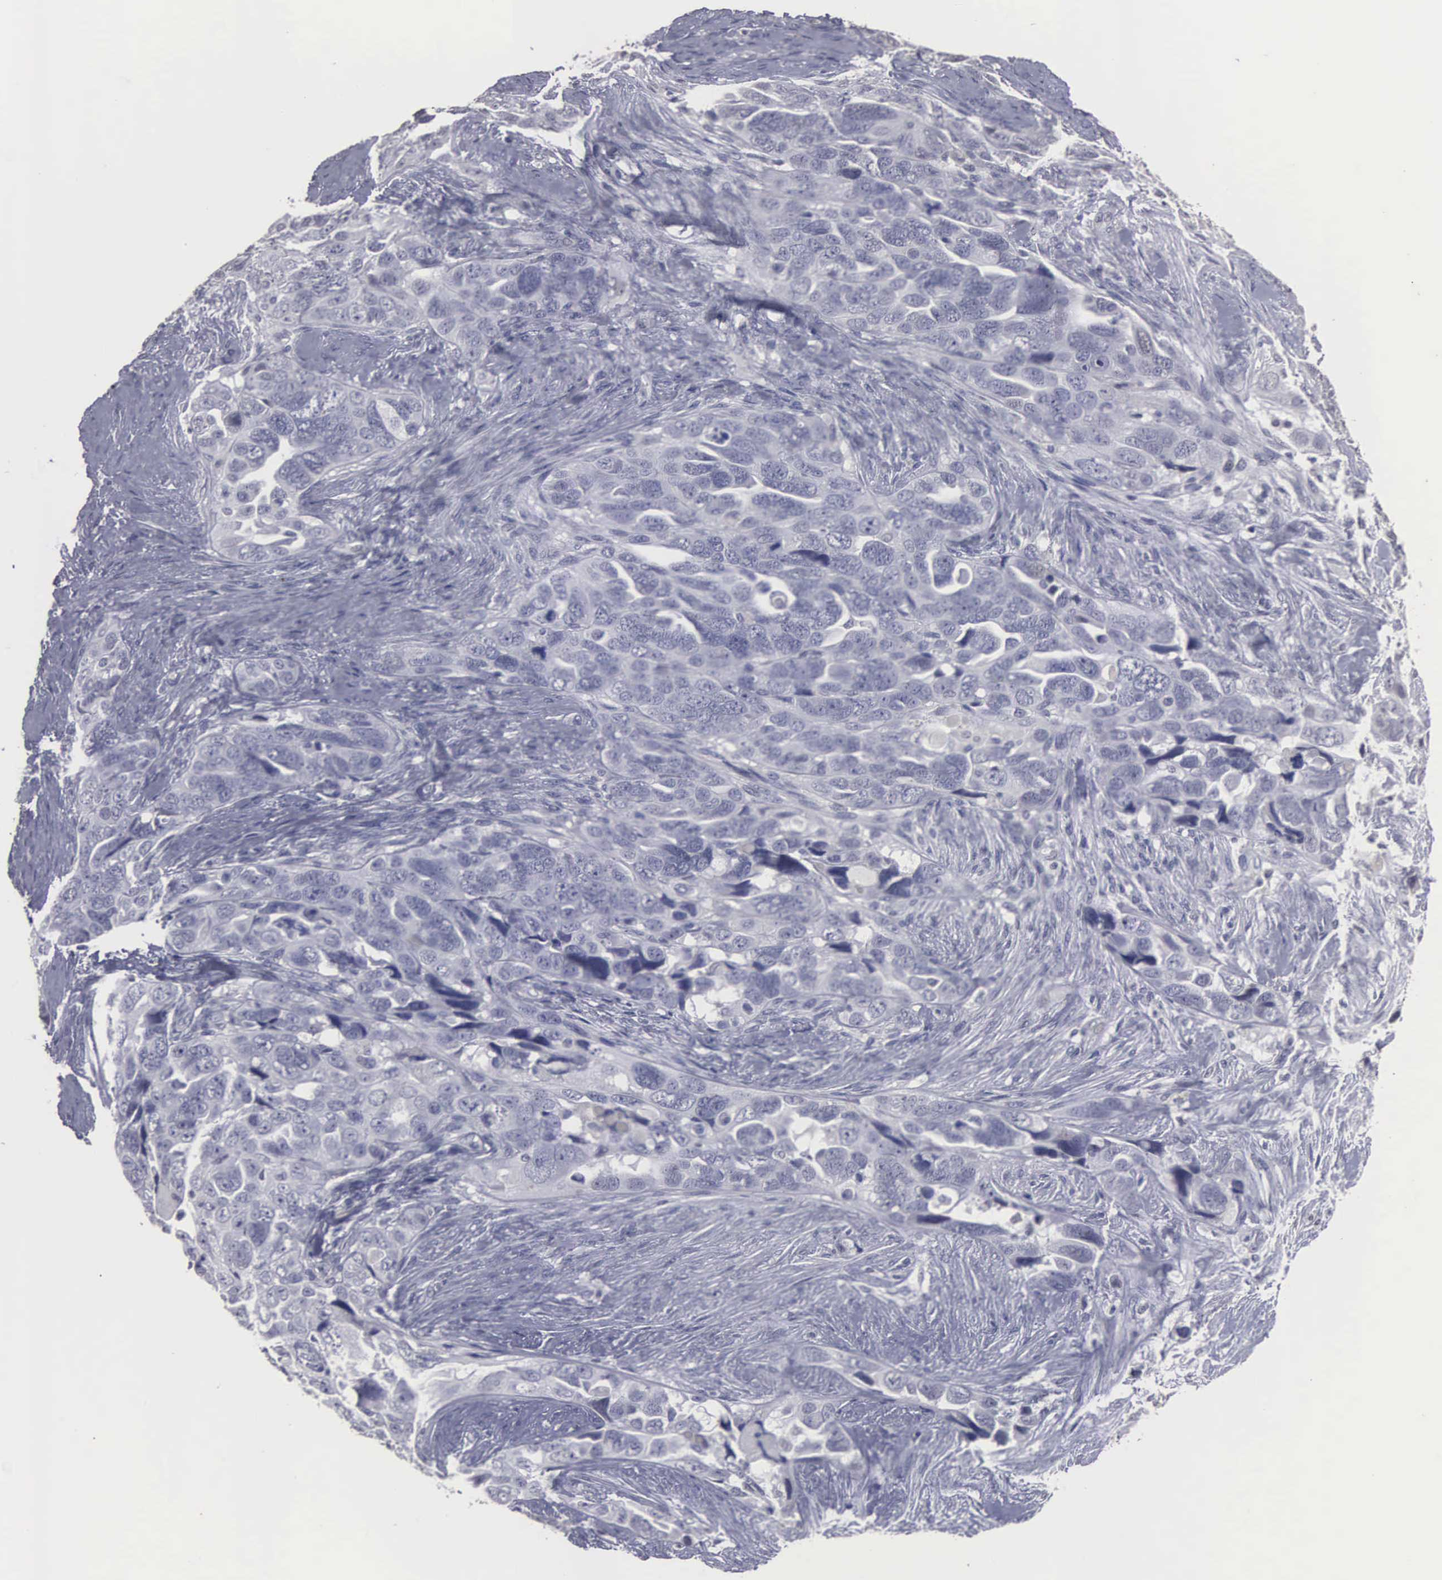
{"staining": {"intensity": "negative", "quantity": "none", "location": "none"}, "tissue": "ovarian cancer", "cell_type": "Tumor cells", "image_type": "cancer", "snomed": [{"axis": "morphology", "description": "Cystadenocarcinoma, serous, NOS"}, {"axis": "topography", "description": "Ovary"}], "caption": "The immunohistochemistry (IHC) photomicrograph has no significant positivity in tumor cells of ovarian serous cystadenocarcinoma tissue.", "gene": "UPB1", "patient": {"sex": "female", "age": 63}}